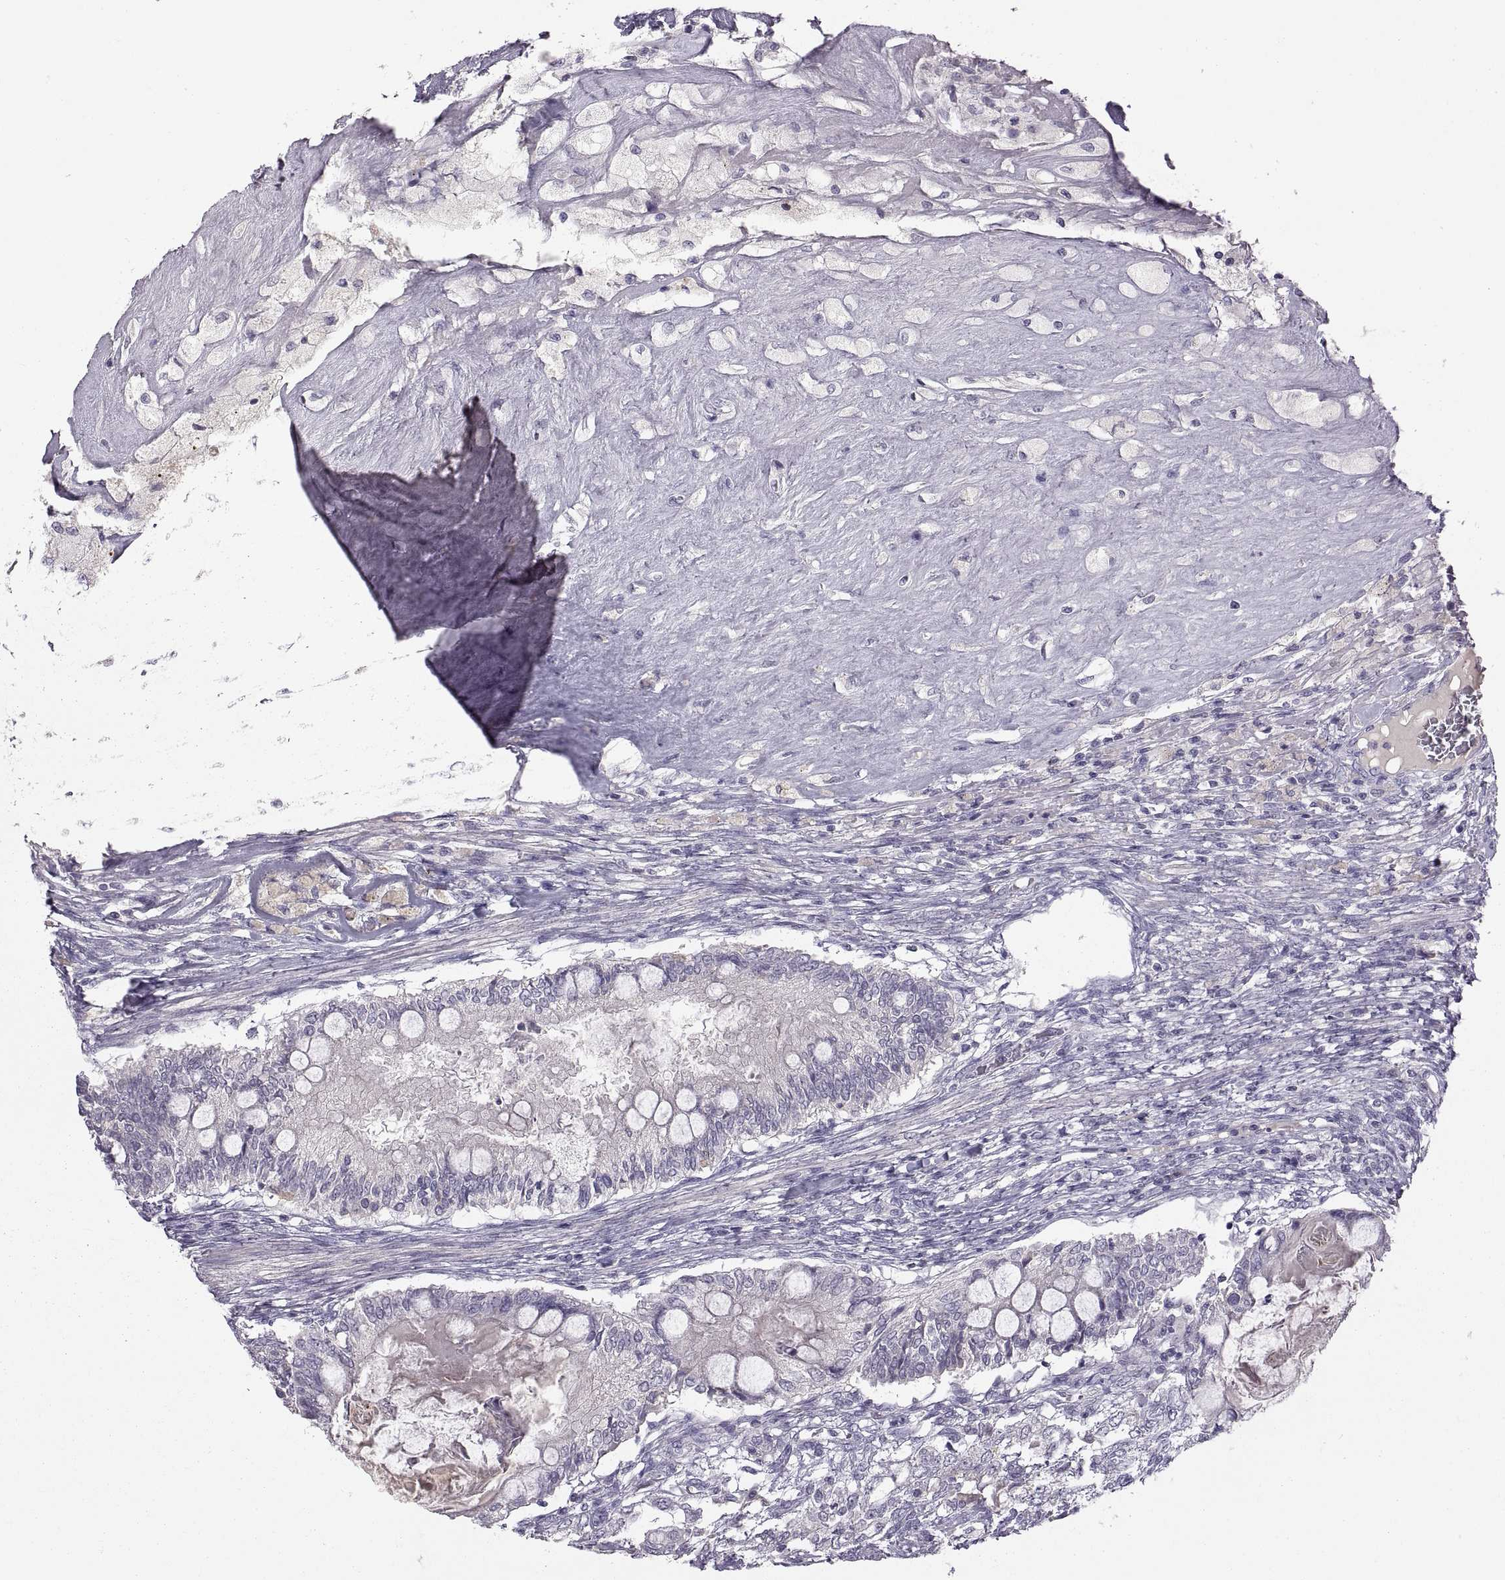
{"staining": {"intensity": "negative", "quantity": "none", "location": "none"}, "tissue": "testis cancer", "cell_type": "Tumor cells", "image_type": "cancer", "snomed": [{"axis": "morphology", "description": "Seminoma, NOS"}, {"axis": "morphology", "description": "Carcinoma, Embryonal, NOS"}, {"axis": "topography", "description": "Testis"}], "caption": "The immunohistochemistry photomicrograph has no significant staining in tumor cells of testis cancer tissue.", "gene": "WFDC8", "patient": {"sex": "male", "age": 41}}